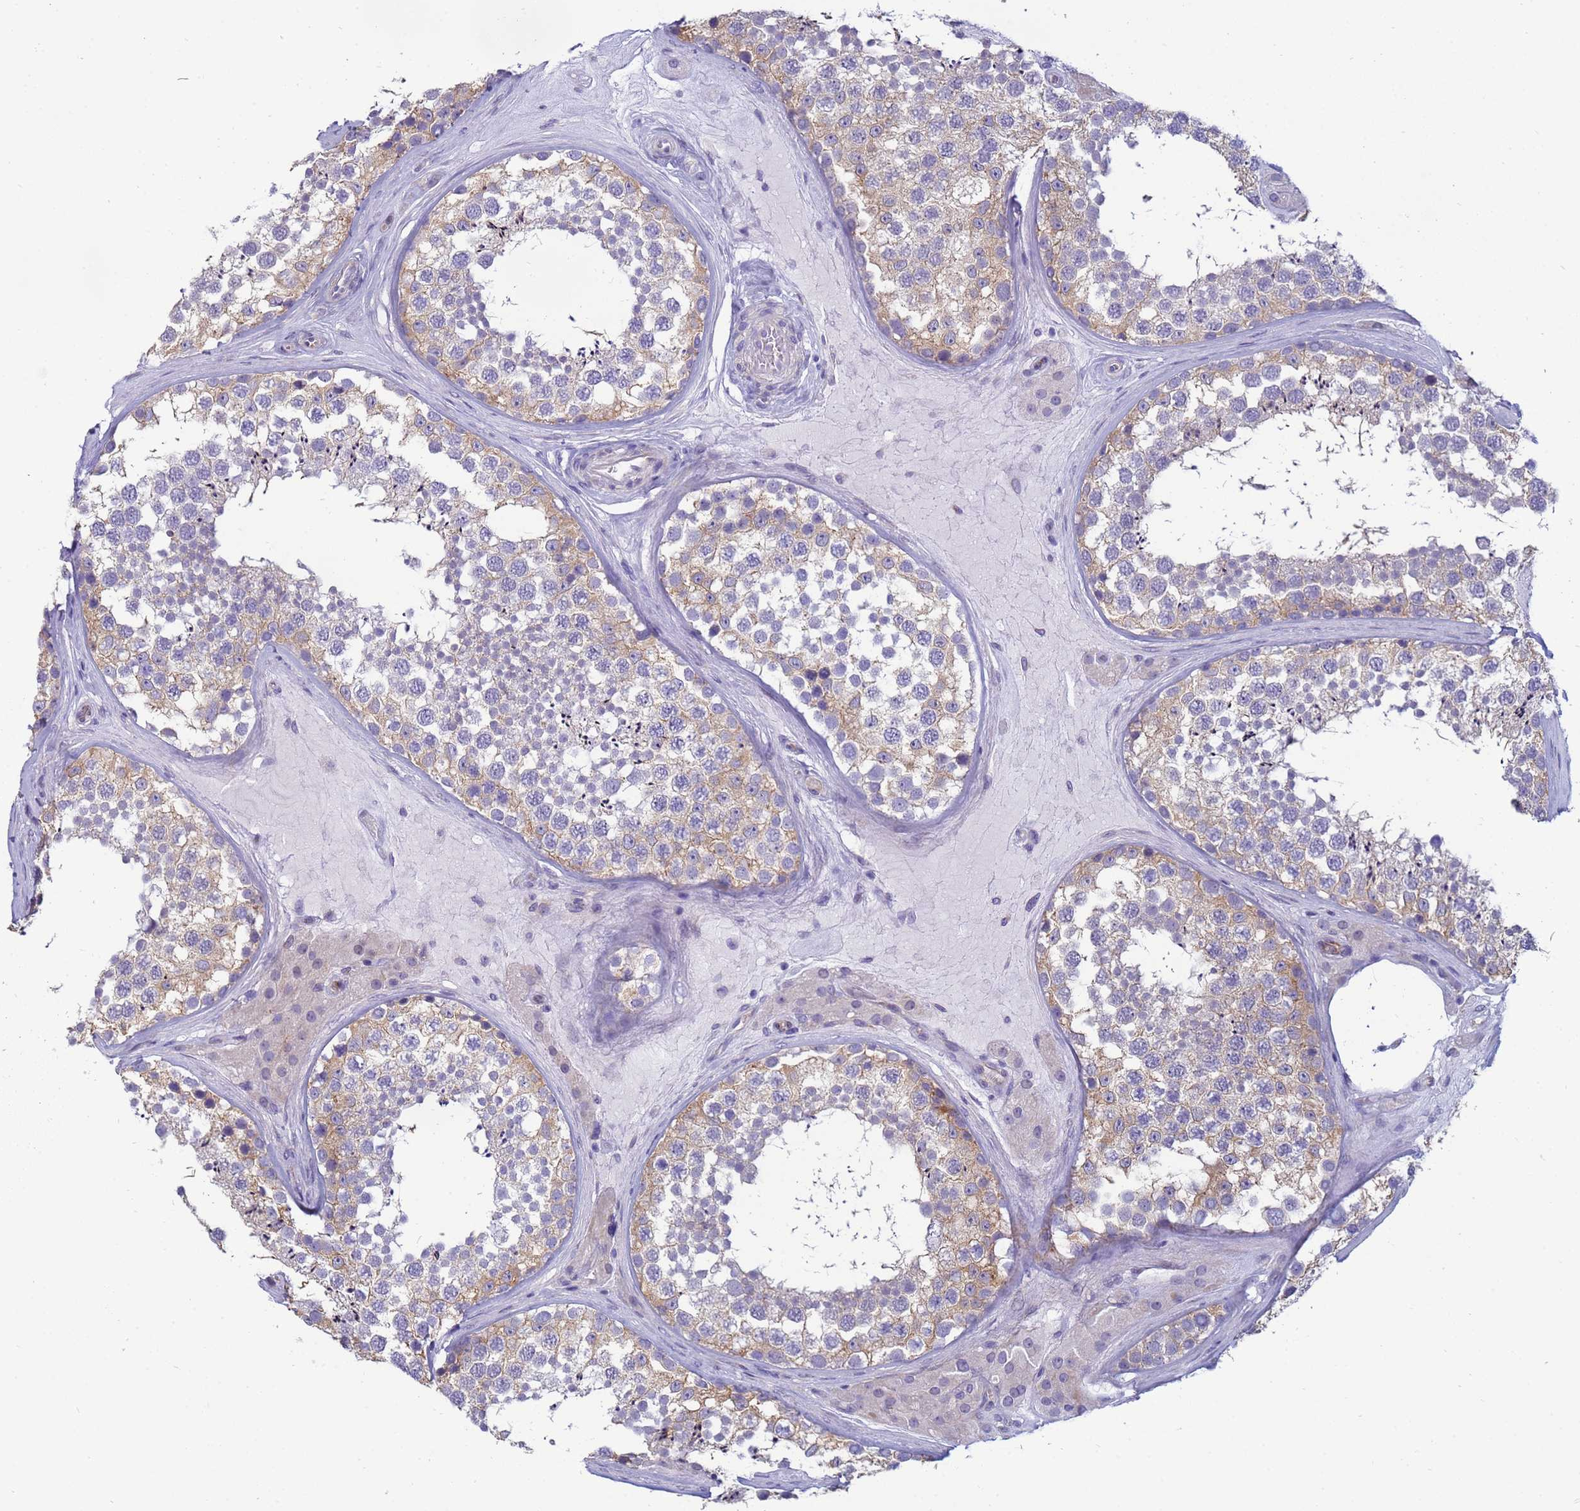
{"staining": {"intensity": "weak", "quantity": "25%-75%", "location": "cytoplasmic/membranous"}, "tissue": "testis", "cell_type": "Cells in seminiferous ducts", "image_type": "normal", "snomed": [{"axis": "morphology", "description": "Normal tissue, NOS"}, {"axis": "topography", "description": "Testis"}], "caption": "A micrograph of human testis stained for a protein exhibits weak cytoplasmic/membranous brown staining in cells in seminiferous ducts. (DAB = brown stain, brightfield microscopy at high magnification).", "gene": "TRPC6", "patient": {"sex": "male", "age": 46}}